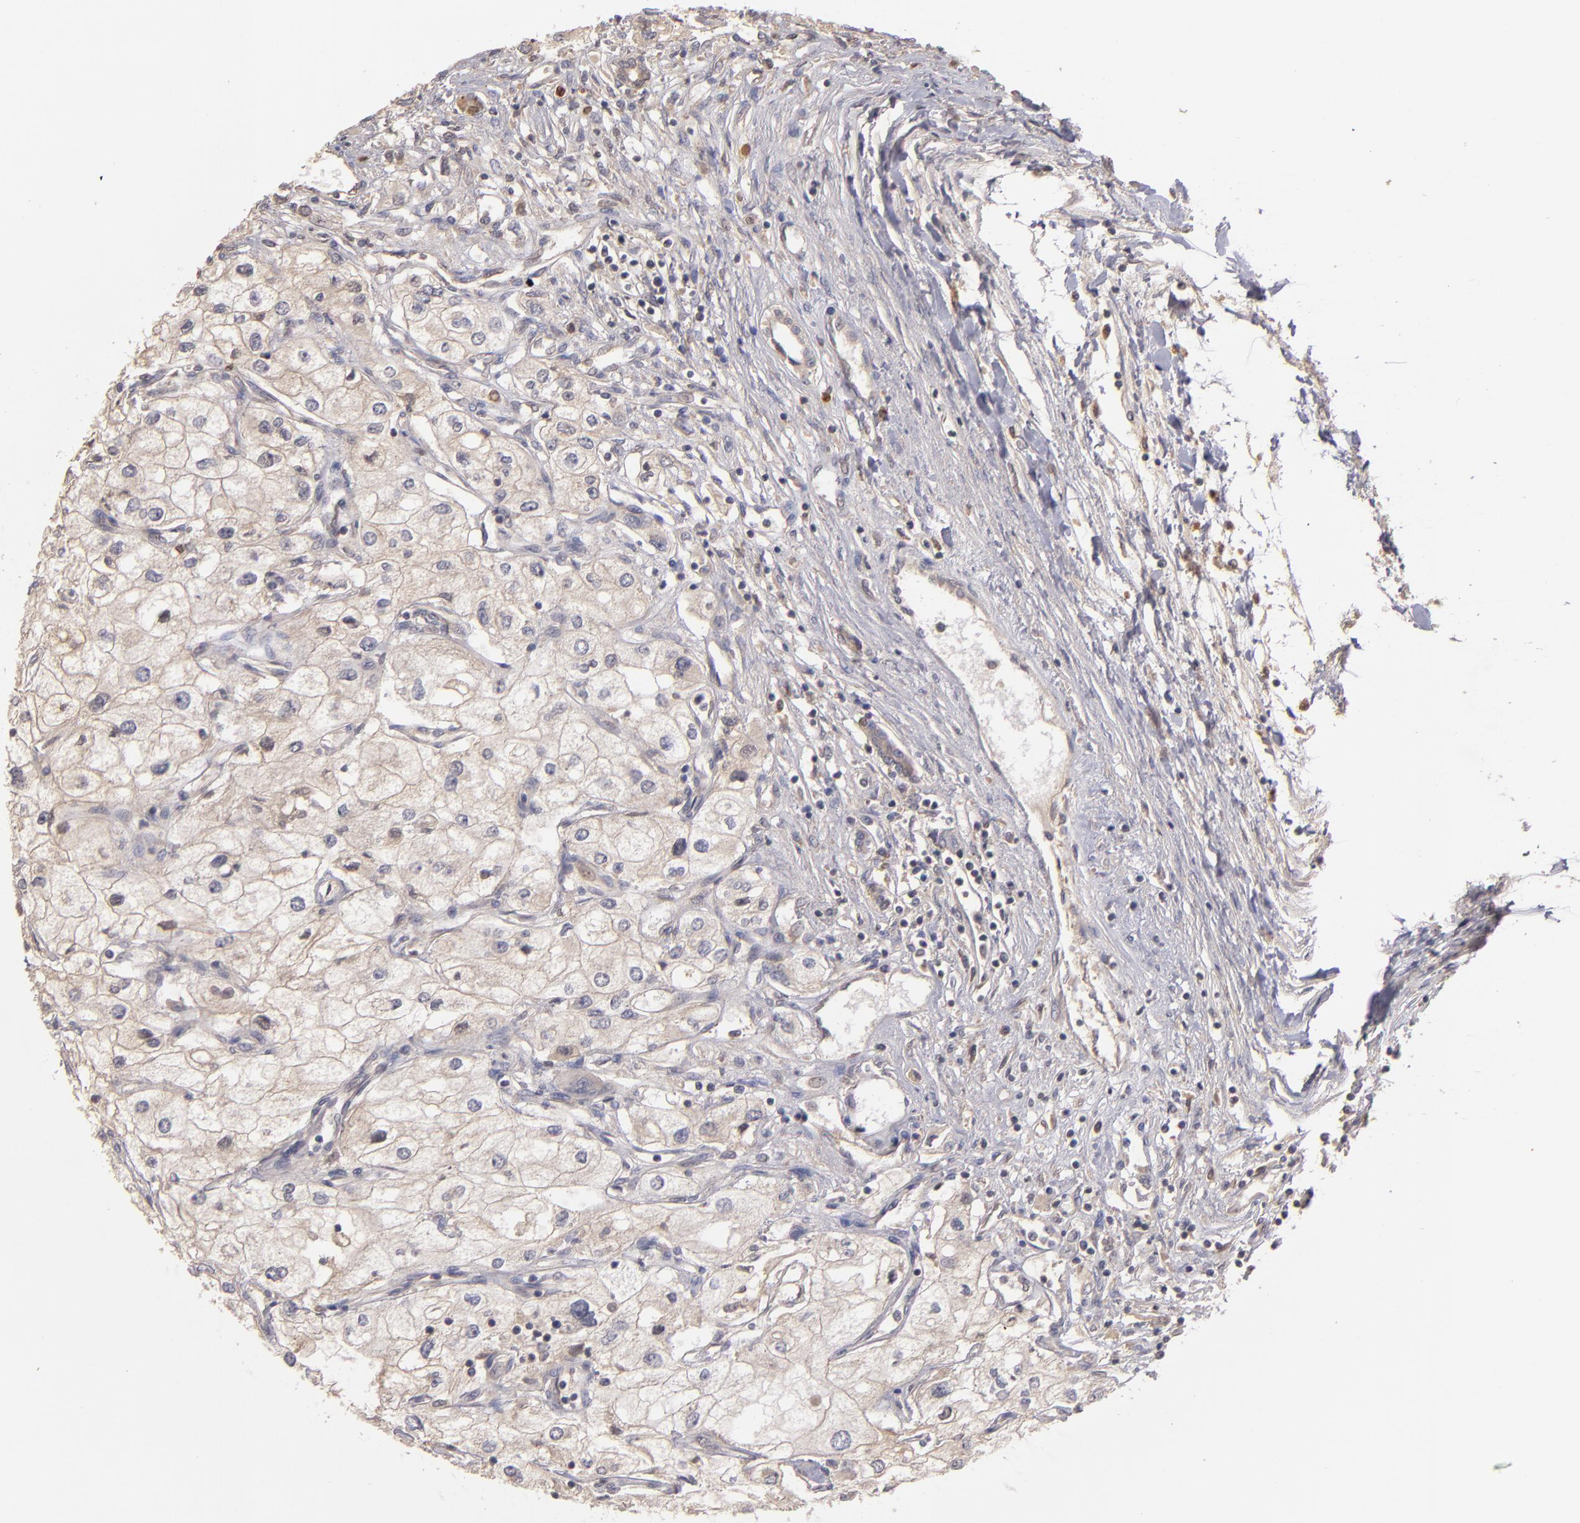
{"staining": {"intensity": "weak", "quantity": "<25%", "location": "cytoplasmic/membranous"}, "tissue": "renal cancer", "cell_type": "Tumor cells", "image_type": "cancer", "snomed": [{"axis": "morphology", "description": "Adenocarcinoma, NOS"}, {"axis": "topography", "description": "Kidney"}], "caption": "DAB immunohistochemical staining of human adenocarcinoma (renal) demonstrates no significant expression in tumor cells. Nuclei are stained in blue.", "gene": "UPF3B", "patient": {"sex": "male", "age": 57}}